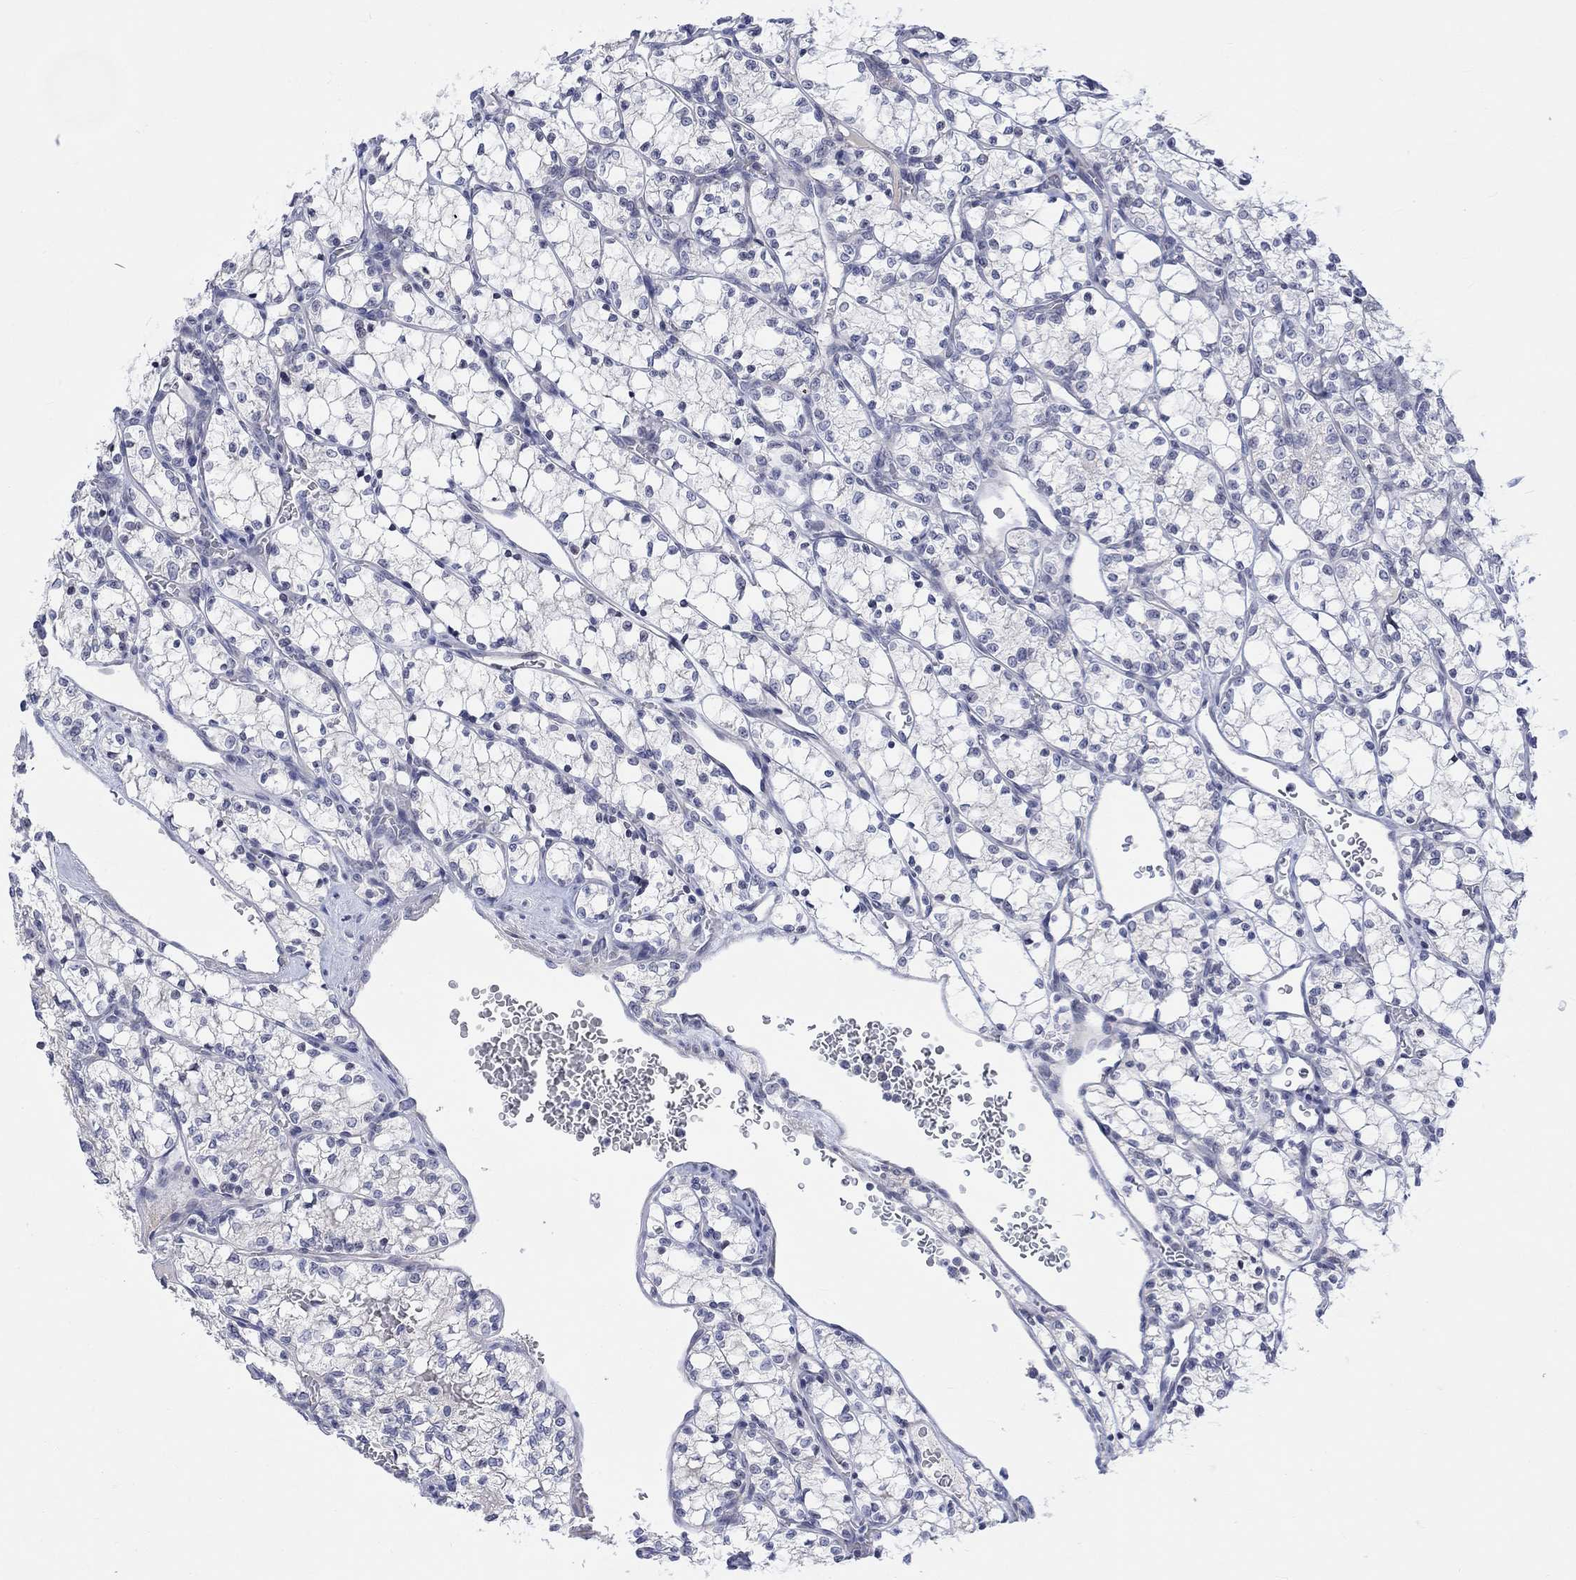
{"staining": {"intensity": "negative", "quantity": "none", "location": "none"}, "tissue": "renal cancer", "cell_type": "Tumor cells", "image_type": "cancer", "snomed": [{"axis": "morphology", "description": "Adenocarcinoma, NOS"}, {"axis": "topography", "description": "Kidney"}], "caption": "The histopathology image displays no staining of tumor cells in renal cancer (adenocarcinoma). (DAB (3,3'-diaminobenzidine) immunohistochemistry (IHC), high magnification).", "gene": "DCX", "patient": {"sex": "female", "age": 69}}